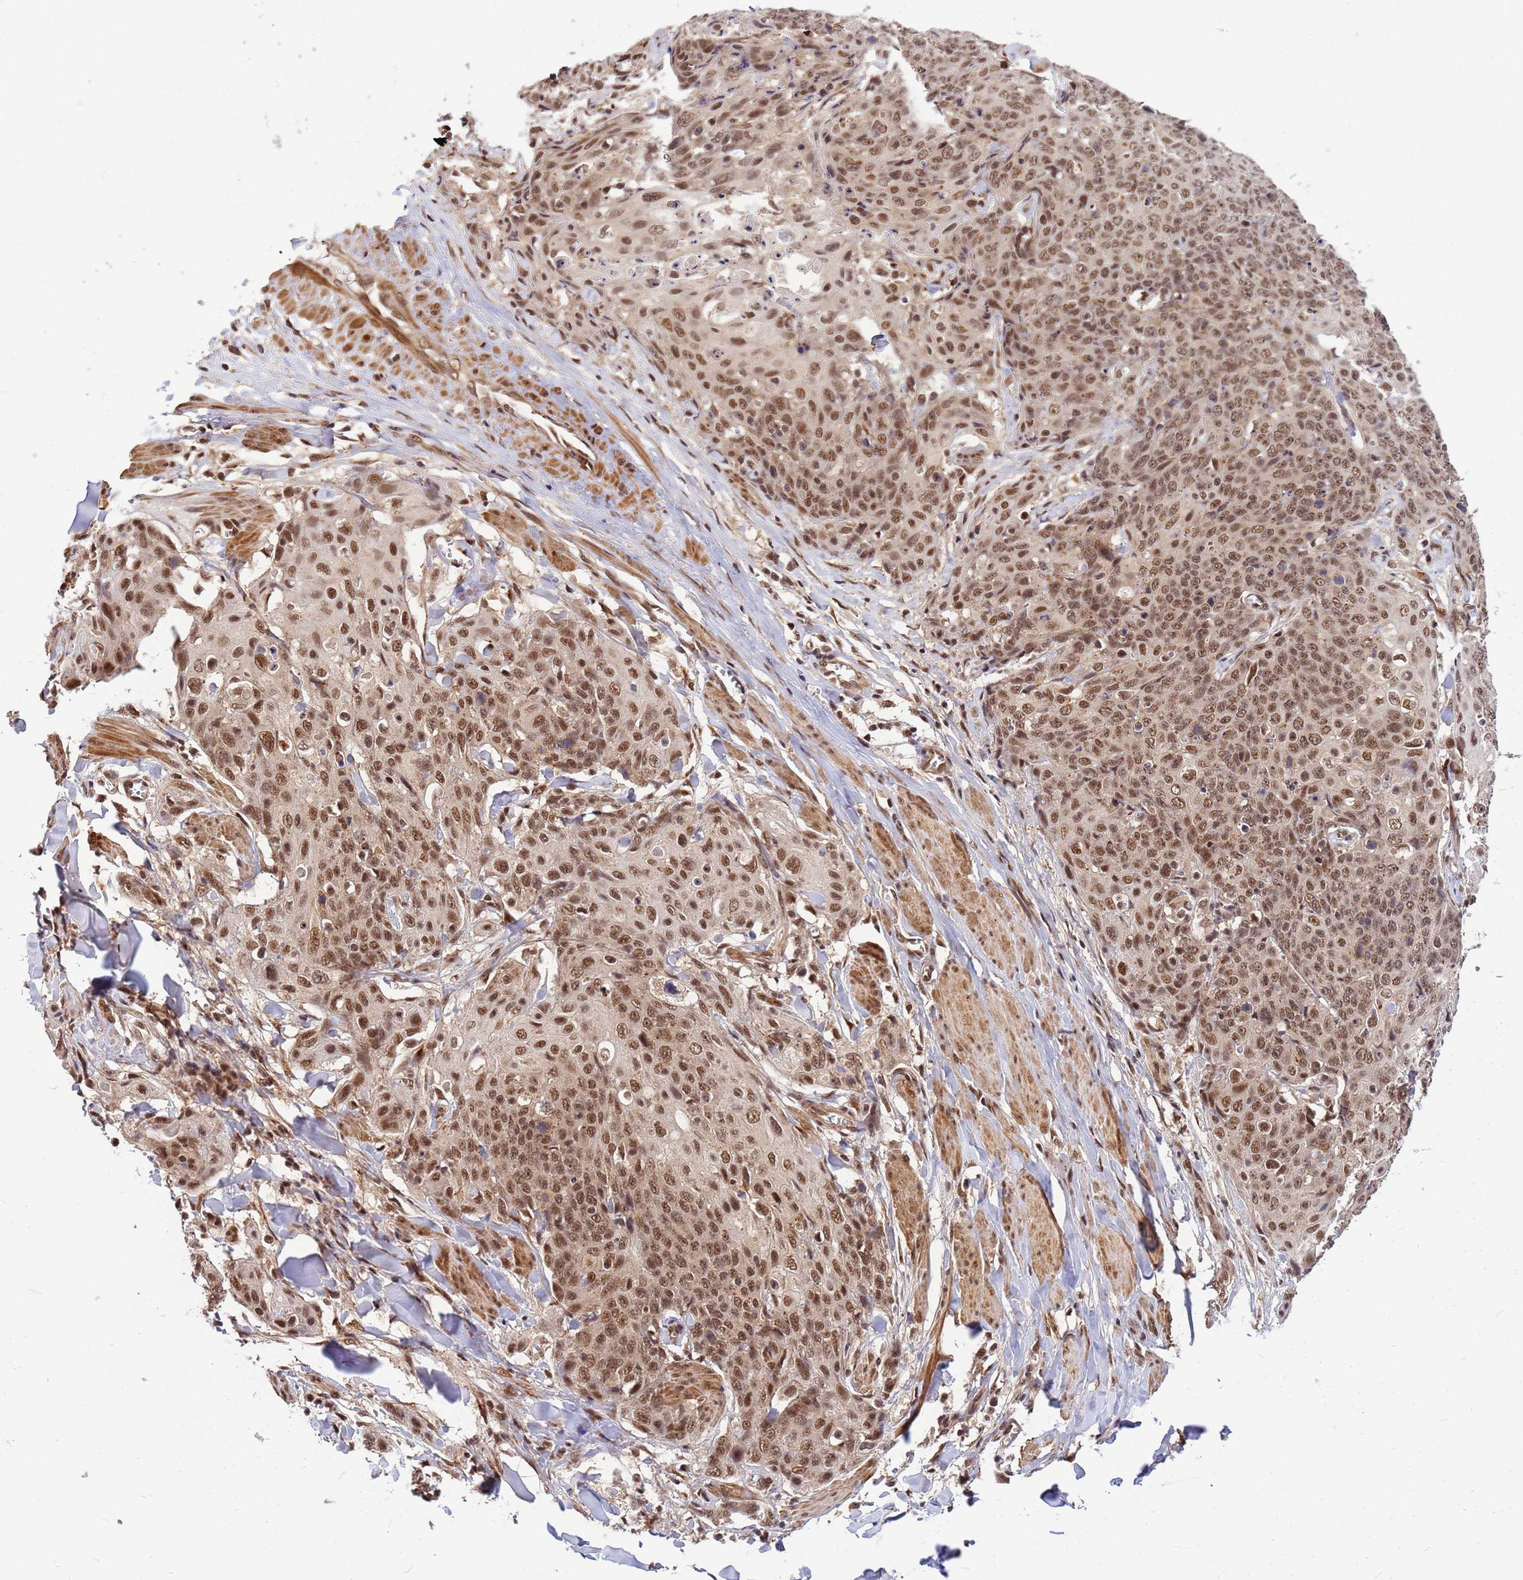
{"staining": {"intensity": "moderate", "quantity": ">75%", "location": "nuclear"}, "tissue": "skin cancer", "cell_type": "Tumor cells", "image_type": "cancer", "snomed": [{"axis": "morphology", "description": "Squamous cell carcinoma, NOS"}, {"axis": "topography", "description": "Skin"}, {"axis": "topography", "description": "Vulva"}], "caption": "Immunohistochemistry photomicrograph of neoplastic tissue: skin cancer stained using IHC displays medium levels of moderate protein expression localized specifically in the nuclear of tumor cells, appearing as a nuclear brown color.", "gene": "NCBP2", "patient": {"sex": "female", "age": 85}}